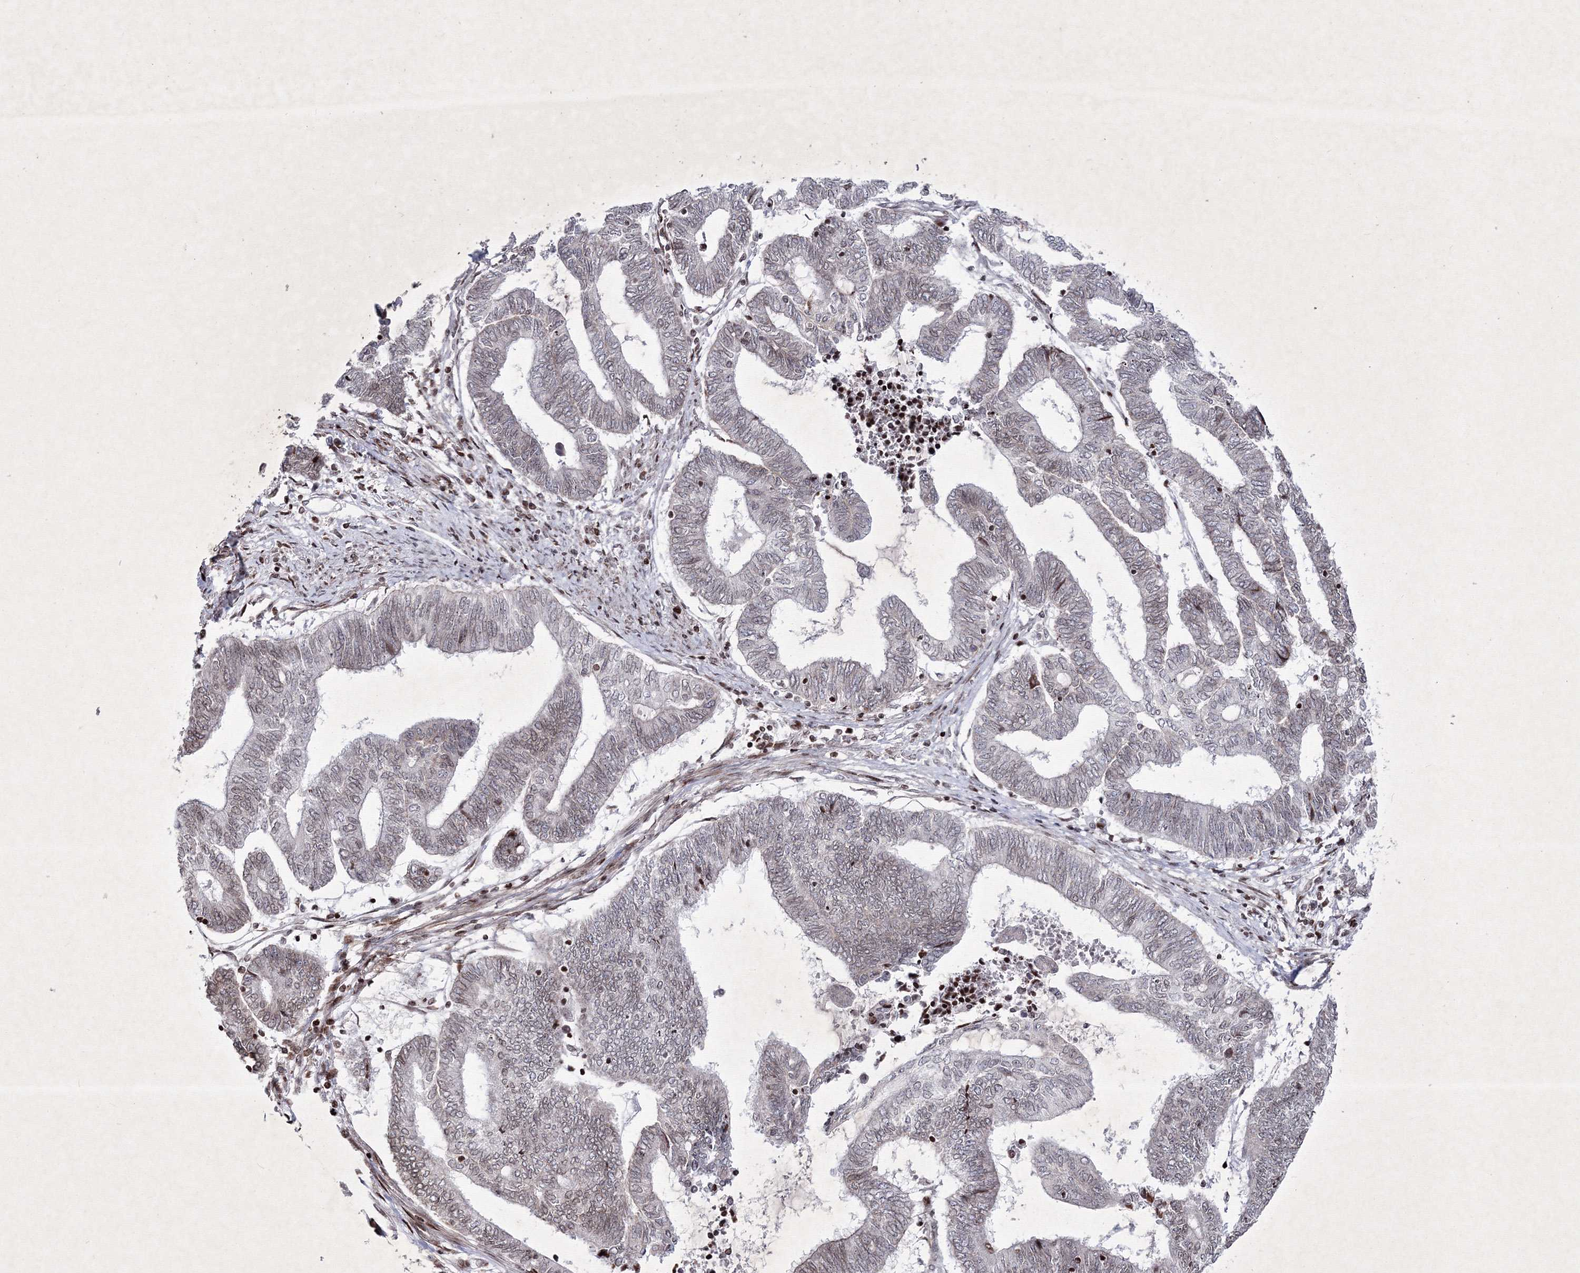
{"staining": {"intensity": "negative", "quantity": "none", "location": "none"}, "tissue": "endometrial cancer", "cell_type": "Tumor cells", "image_type": "cancer", "snomed": [{"axis": "morphology", "description": "Adenocarcinoma, NOS"}, {"axis": "topography", "description": "Uterus"}, {"axis": "topography", "description": "Endometrium"}], "caption": "Endometrial cancer was stained to show a protein in brown. There is no significant staining in tumor cells.", "gene": "SMIM29", "patient": {"sex": "female", "age": 70}}